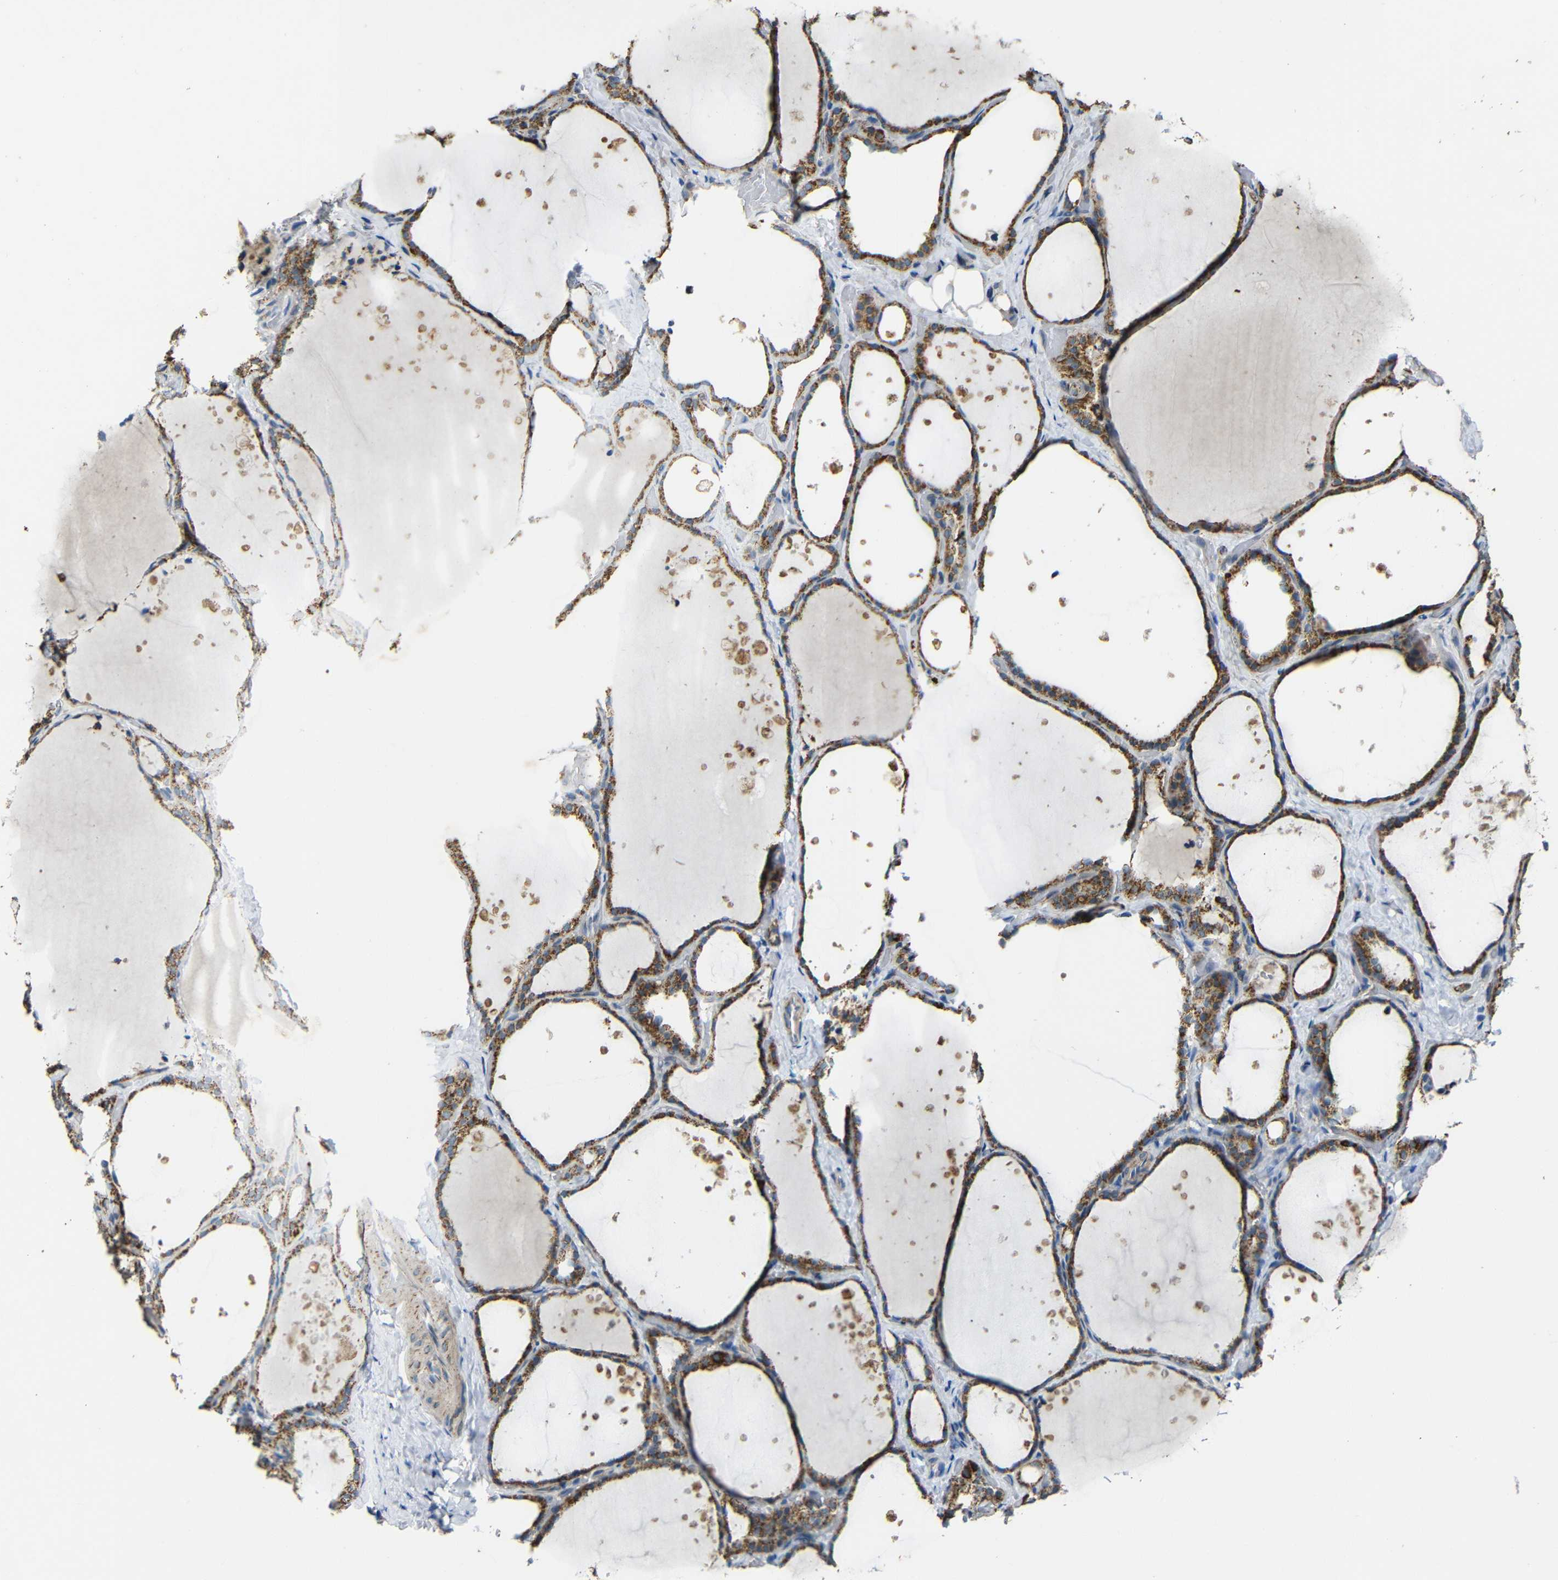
{"staining": {"intensity": "moderate", "quantity": ">75%", "location": "cytoplasmic/membranous"}, "tissue": "thyroid gland", "cell_type": "Glandular cells", "image_type": "normal", "snomed": [{"axis": "morphology", "description": "Normal tissue, NOS"}, {"axis": "topography", "description": "Thyroid gland"}], "caption": "A photomicrograph of human thyroid gland stained for a protein reveals moderate cytoplasmic/membranous brown staining in glandular cells.", "gene": "NR3C2", "patient": {"sex": "female", "age": 44}}